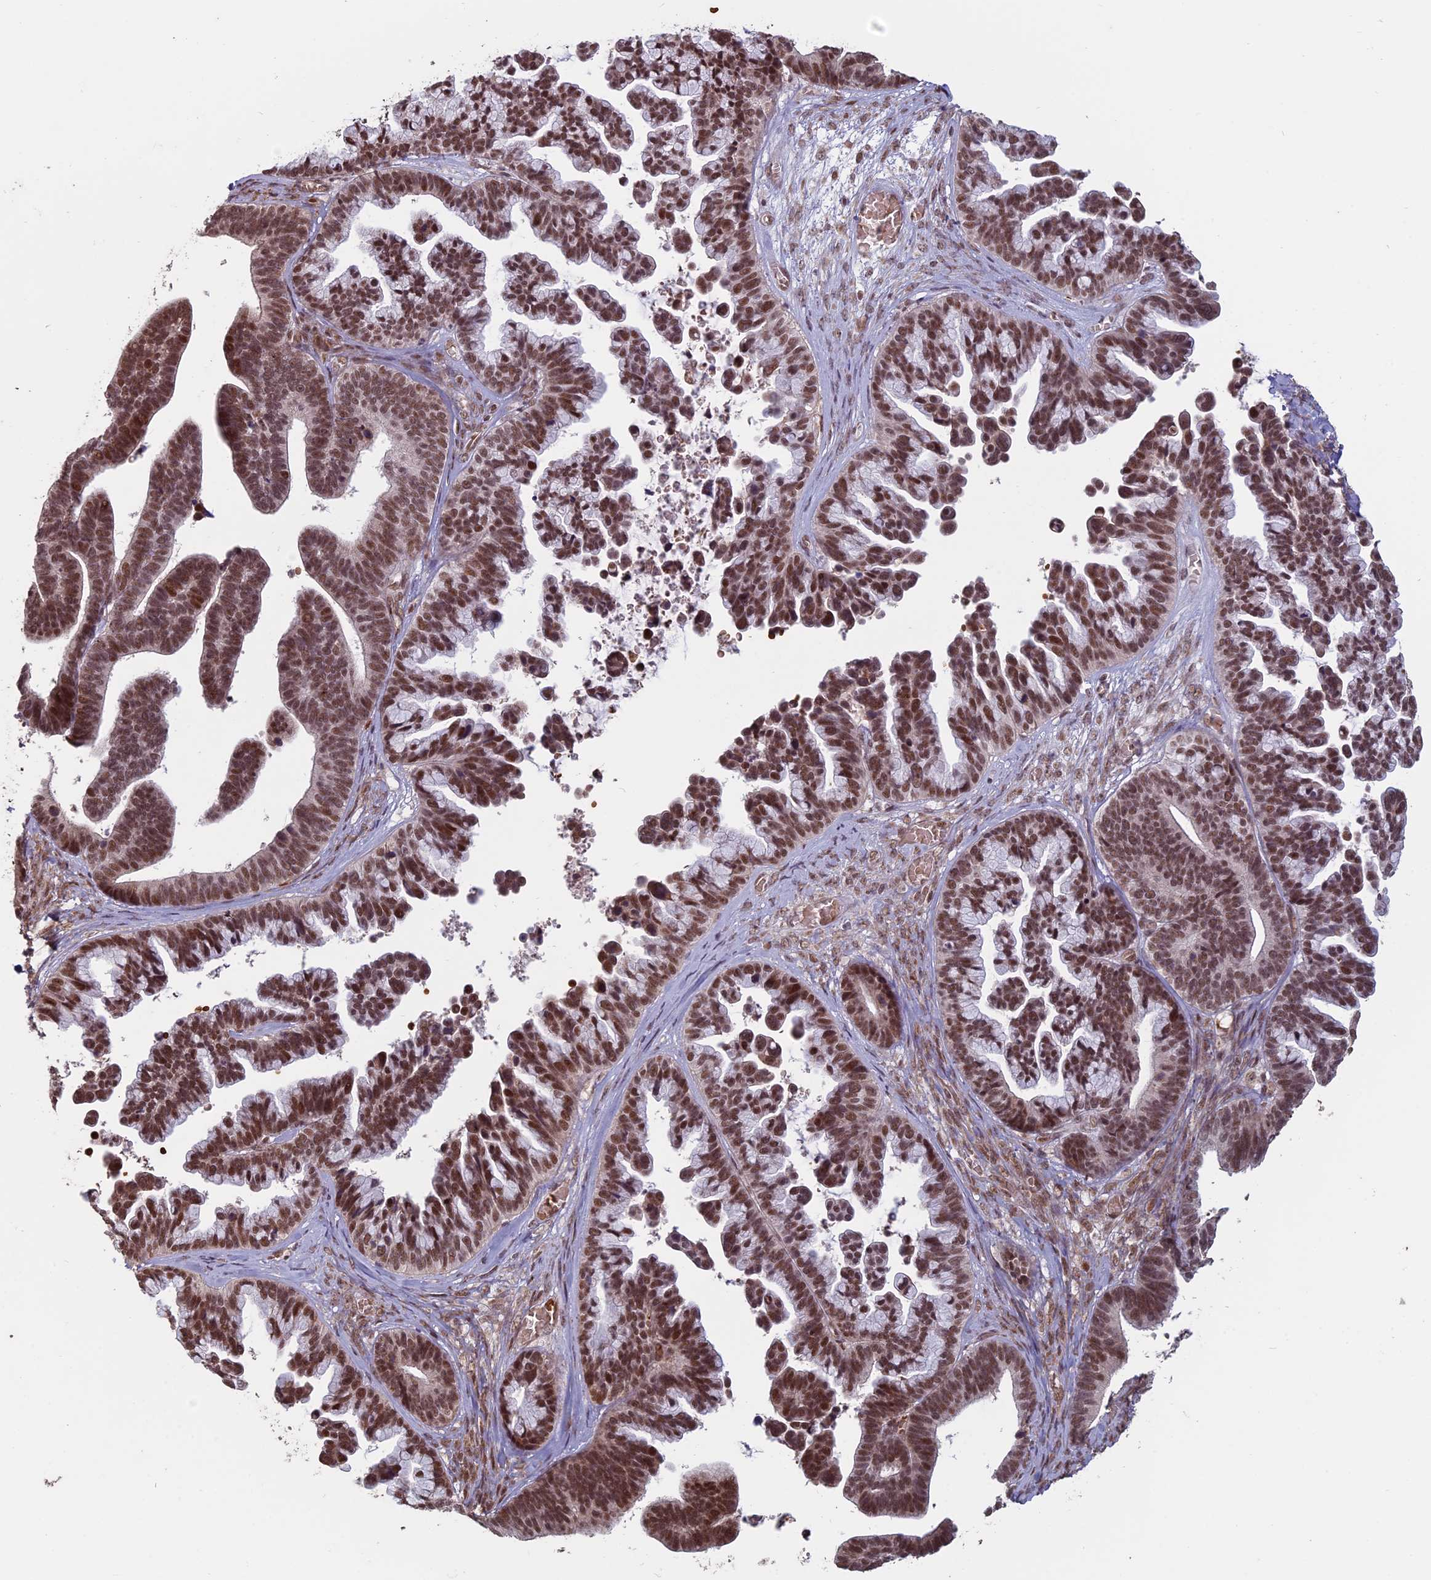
{"staining": {"intensity": "strong", "quantity": ">75%", "location": "nuclear"}, "tissue": "ovarian cancer", "cell_type": "Tumor cells", "image_type": "cancer", "snomed": [{"axis": "morphology", "description": "Cystadenocarcinoma, serous, NOS"}, {"axis": "topography", "description": "Ovary"}], "caption": "Immunohistochemical staining of ovarian cancer (serous cystadenocarcinoma) exhibits high levels of strong nuclear positivity in about >75% of tumor cells.", "gene": "MFAP1", "patient": {"sex": "female", "age": 56}}